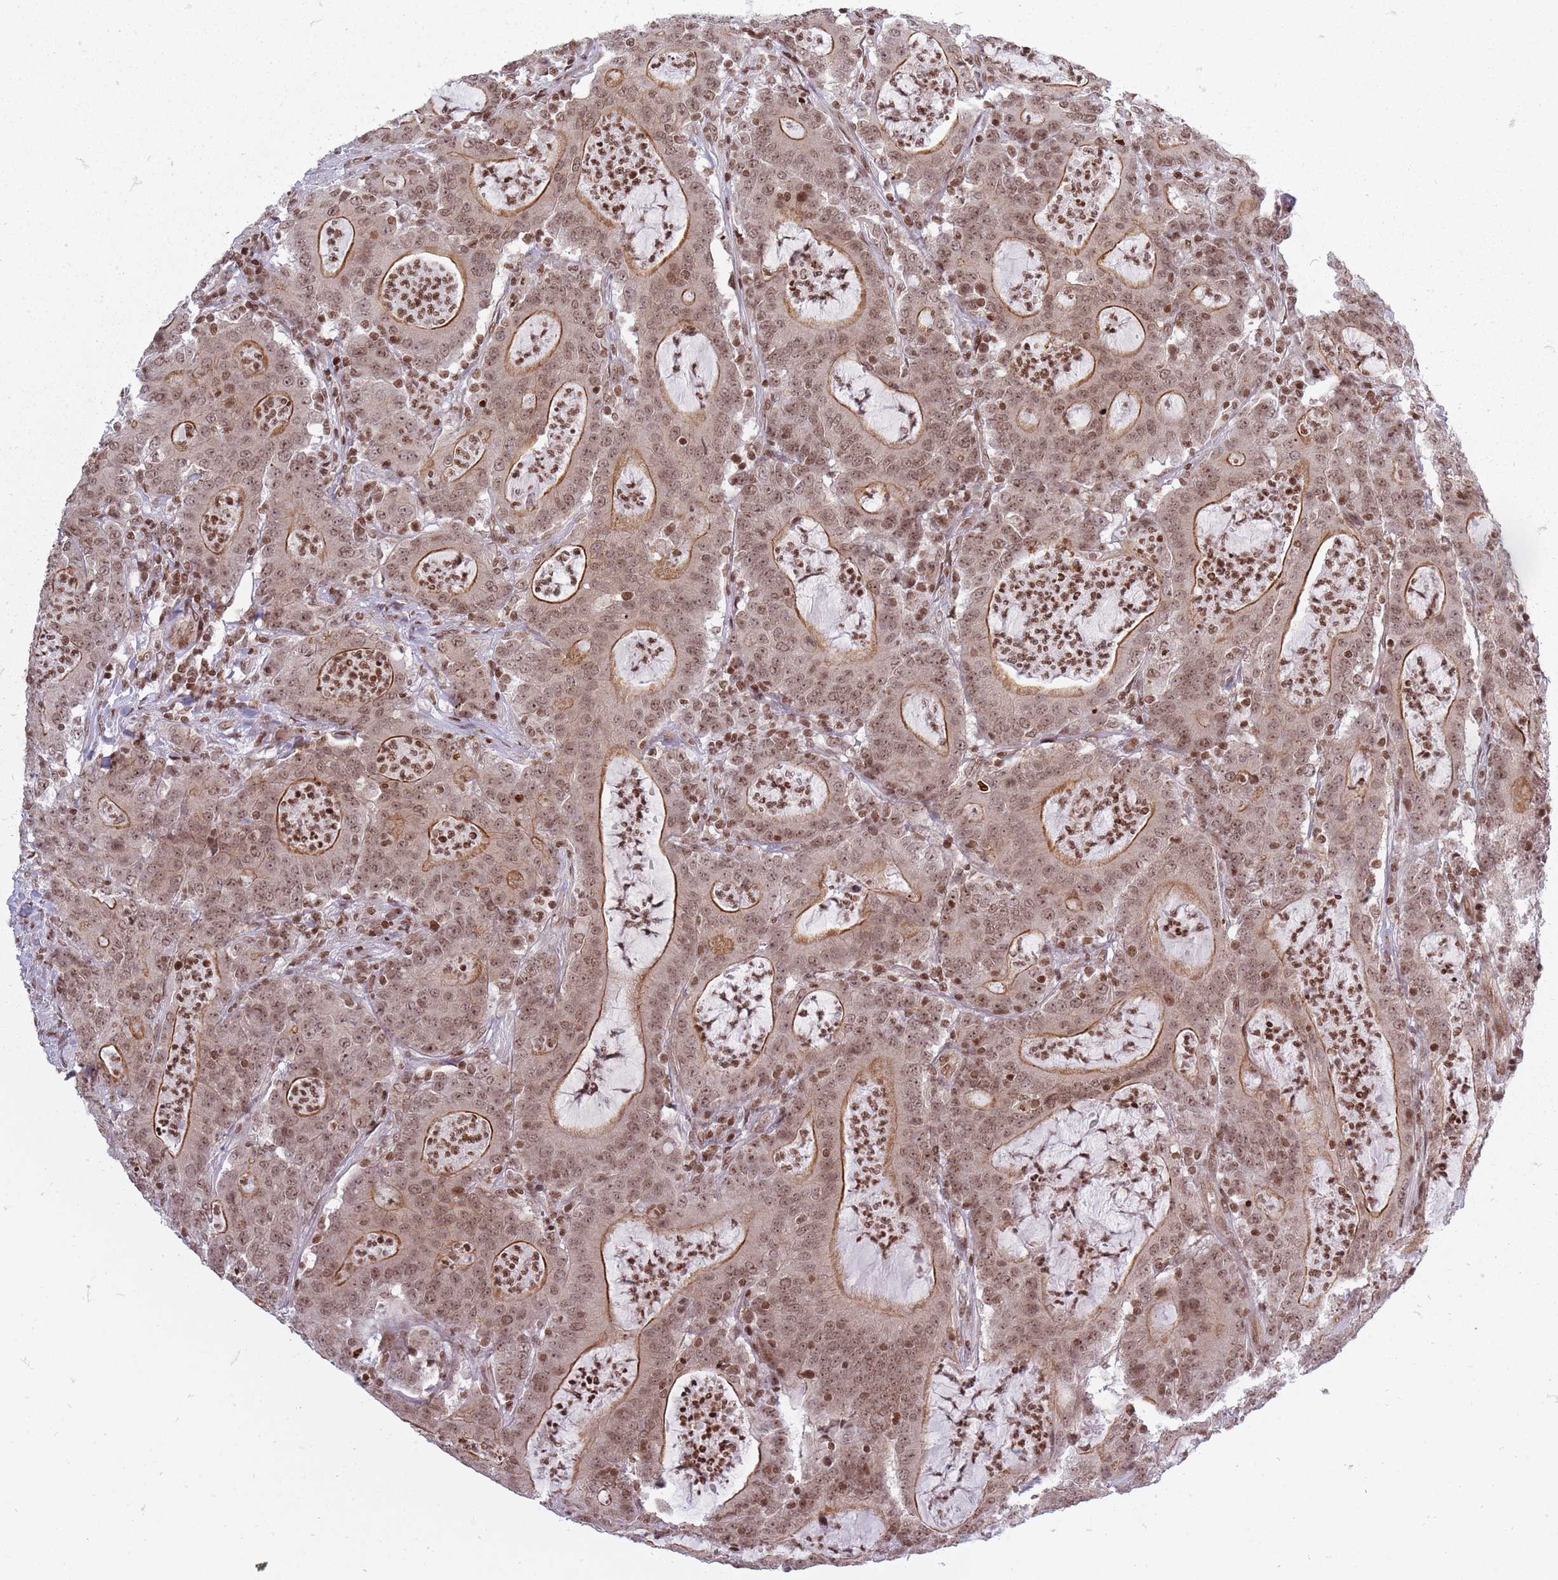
{"staining": {"intensity": "moderate", "quantity": ">75%", "location": "cytoplasmic/membranous,nuclear"}, "tissue": "colorectal cancer", "cell_type": "Tumor cells", "image_type": "cancer", "snomed": [{"axis": "morphology", "description": "Adenocarcinoma, NOS"}, {"axis": "topography", "description": "Colon"}], "caption": "Immunohistochemical staining of colorectal adenocarcinoma reveals moderate cytoplasmic/membranous and nuclear protein expression in about >75% of tumor cells. (DAB IHC, brown staining for protein, blue staining for nuclei).", "gene": "TMC6", "patient": {"sex": "male", "age": 83}}